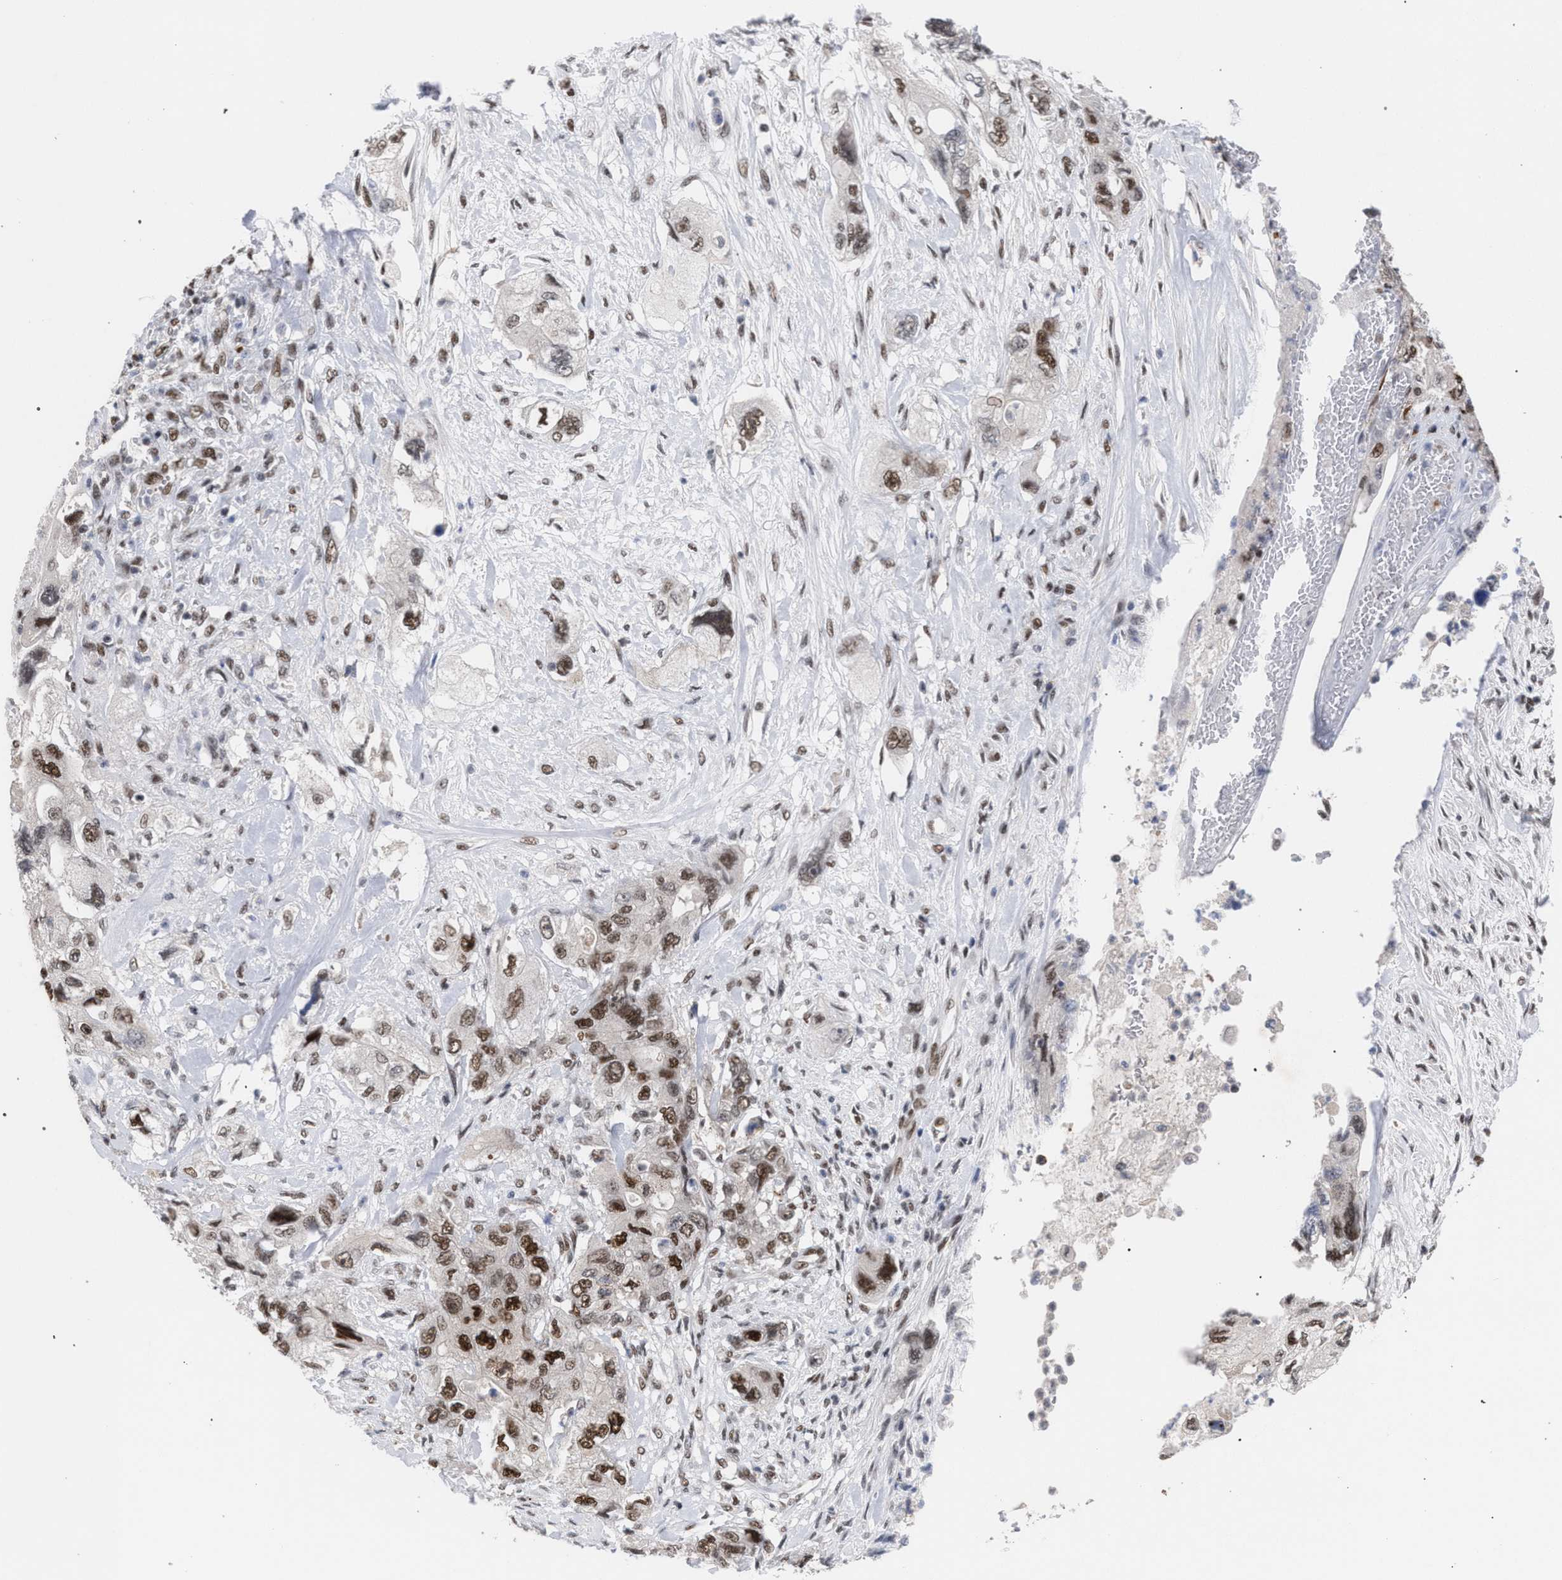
{"staining": {"intensity": "moderate", "quantity": ">75%", "location": "nuclear"}, "tissue": "pancreatic cancer", "cell_type": "Tumor cells", "image_type": "cancer", "snomed": [{"axis": "morphology", "description": "Adenocarcinoma, NOS"}, {"axis": "topography", "description": "Pancreas"}], "caption": "IHC (DAB) staining of pancreatic cancer reveals moderate nuclear protein positivity in about >75% of tumor cells. (Brightfield microscopy of DAB IHC at high magnification).", "gene": "SCAF4", "patient": {"sex": "female", "age": 73}}